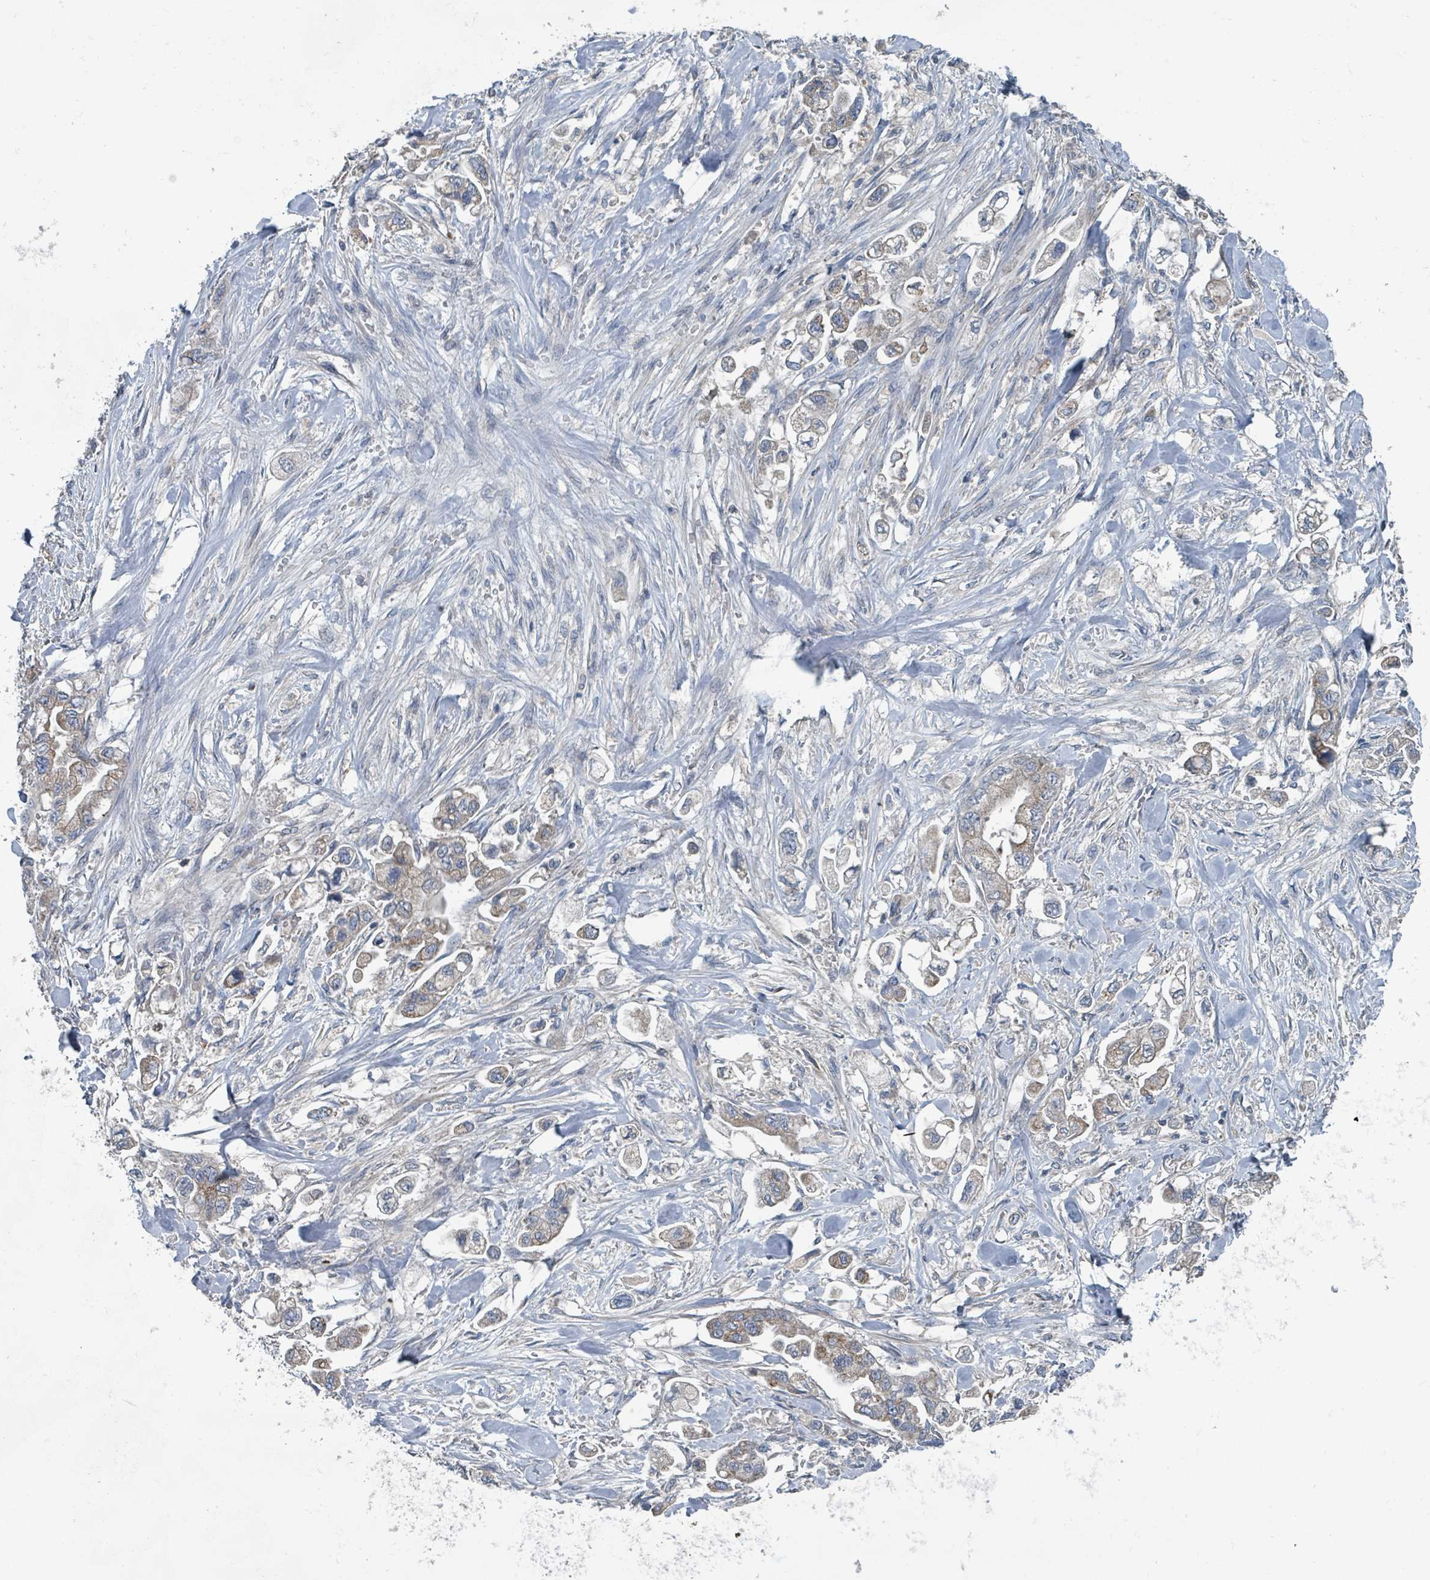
{"staining": {"intensity": "weak", "quantity": "<25%", "location": "cytoplasmic/membranous"}, "tissue": "stomach cancer", "cell_type": "Tumor cells", "image_type": "cancer", "snomed": [{"axis": "morphology", "description": "Adenocarcinoma, NOS"}, {"axis": "topography", "description": "Stomach"}], "caption": "Tumor cells are negative for protein expression in human stomach adenocarcinoma. Brightfield microscopy of IHC stained with DAB (3,3'-diaminobenzidine) (brown) and hematoxylin (blue), captured at high magnification.", "gene": "ACBD4", "patient": {"sex": "male", "age": 62}}